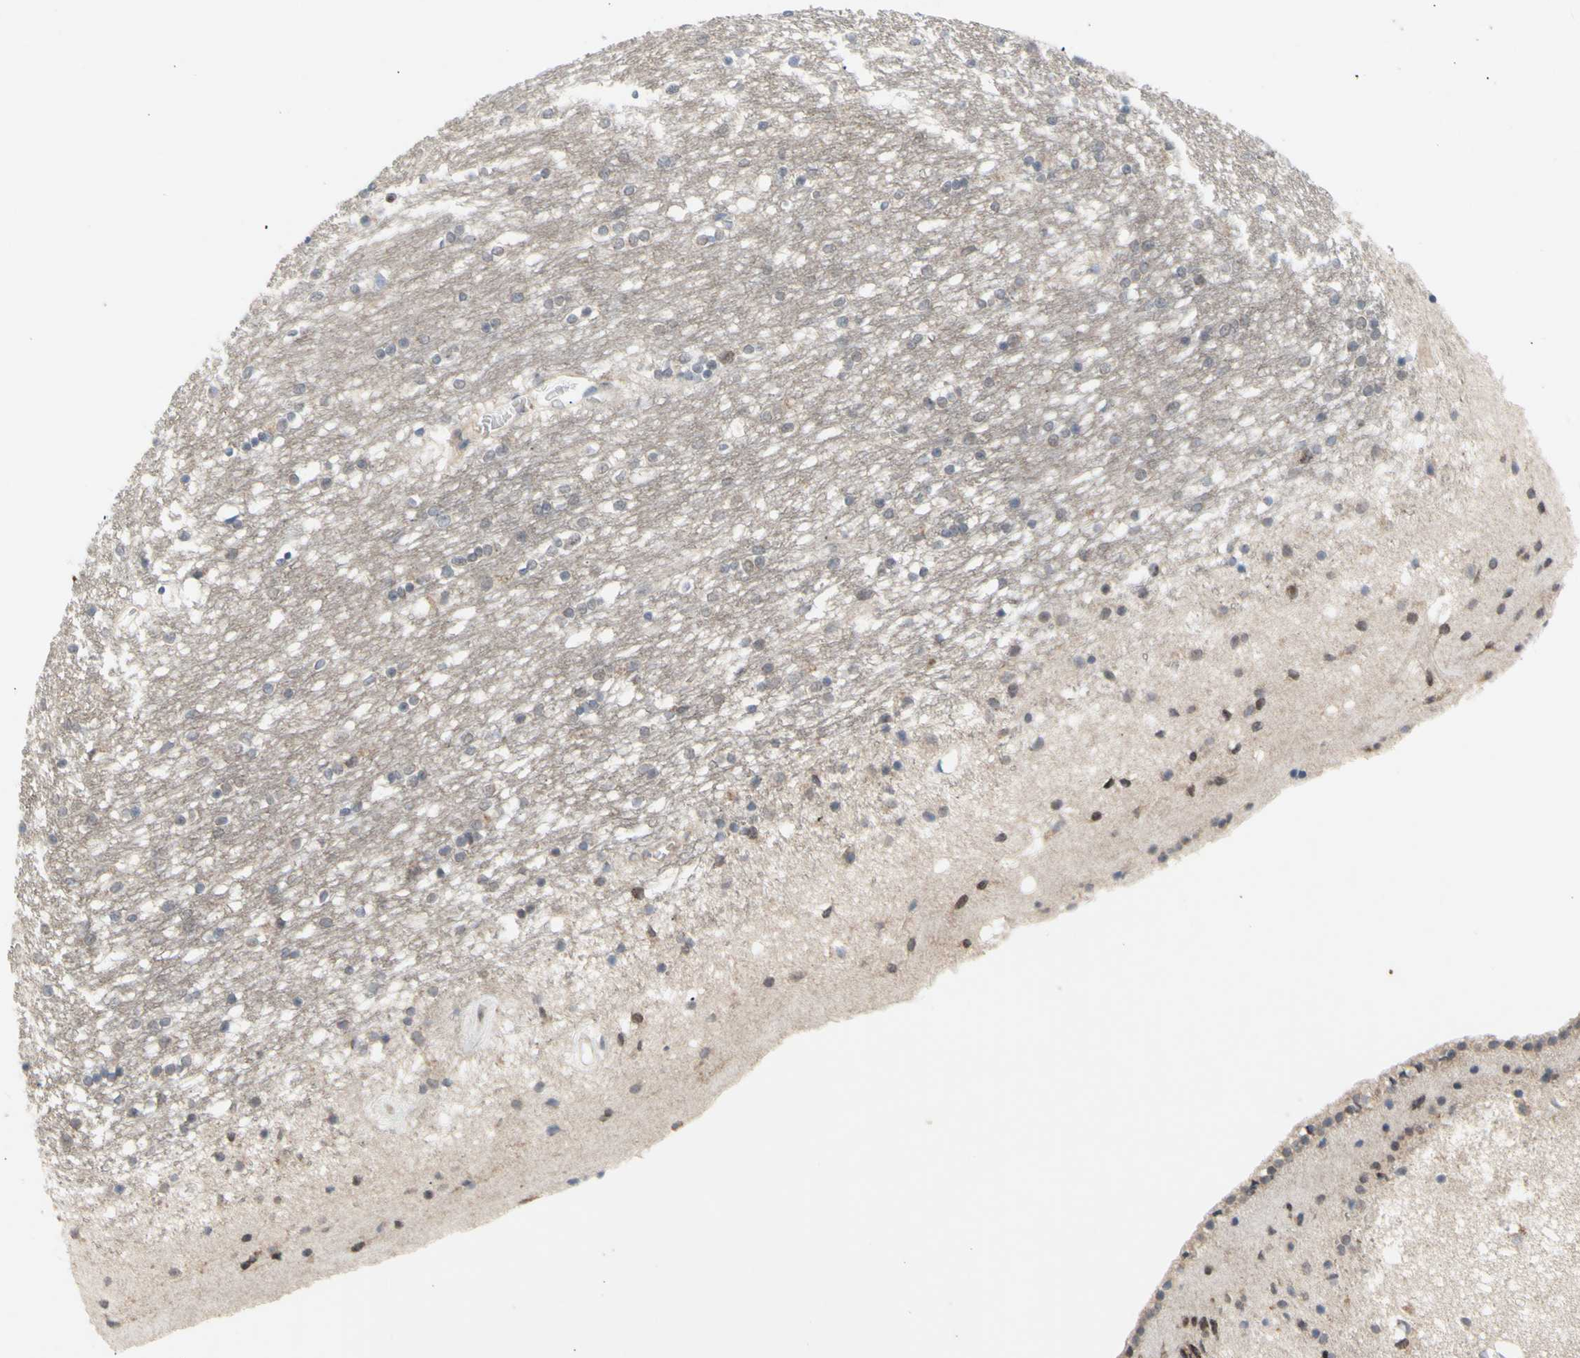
{"staining": {"intensity": "negative", "quantity": "none", "location": "none"}, "tissue": "caudate", "cell_type": "Glial cells", "image_type": "normal", "snomed": [{"axis": "morphology", "description": "Normal tissue, NOS"}, {"axis": "topography", "description": "Lateral ventricle wall"}], "caption": "Caudate was stained to show a protein in brown. There is no significant expression in glial cells. The staining was performed using DAB to visualize the protein expression in brown, while the nuclei were stained in blue with hematoxylin (Magnification: 20x).", "gene": "NLRP1", "patient": {"sex": "female", "age": 54}}